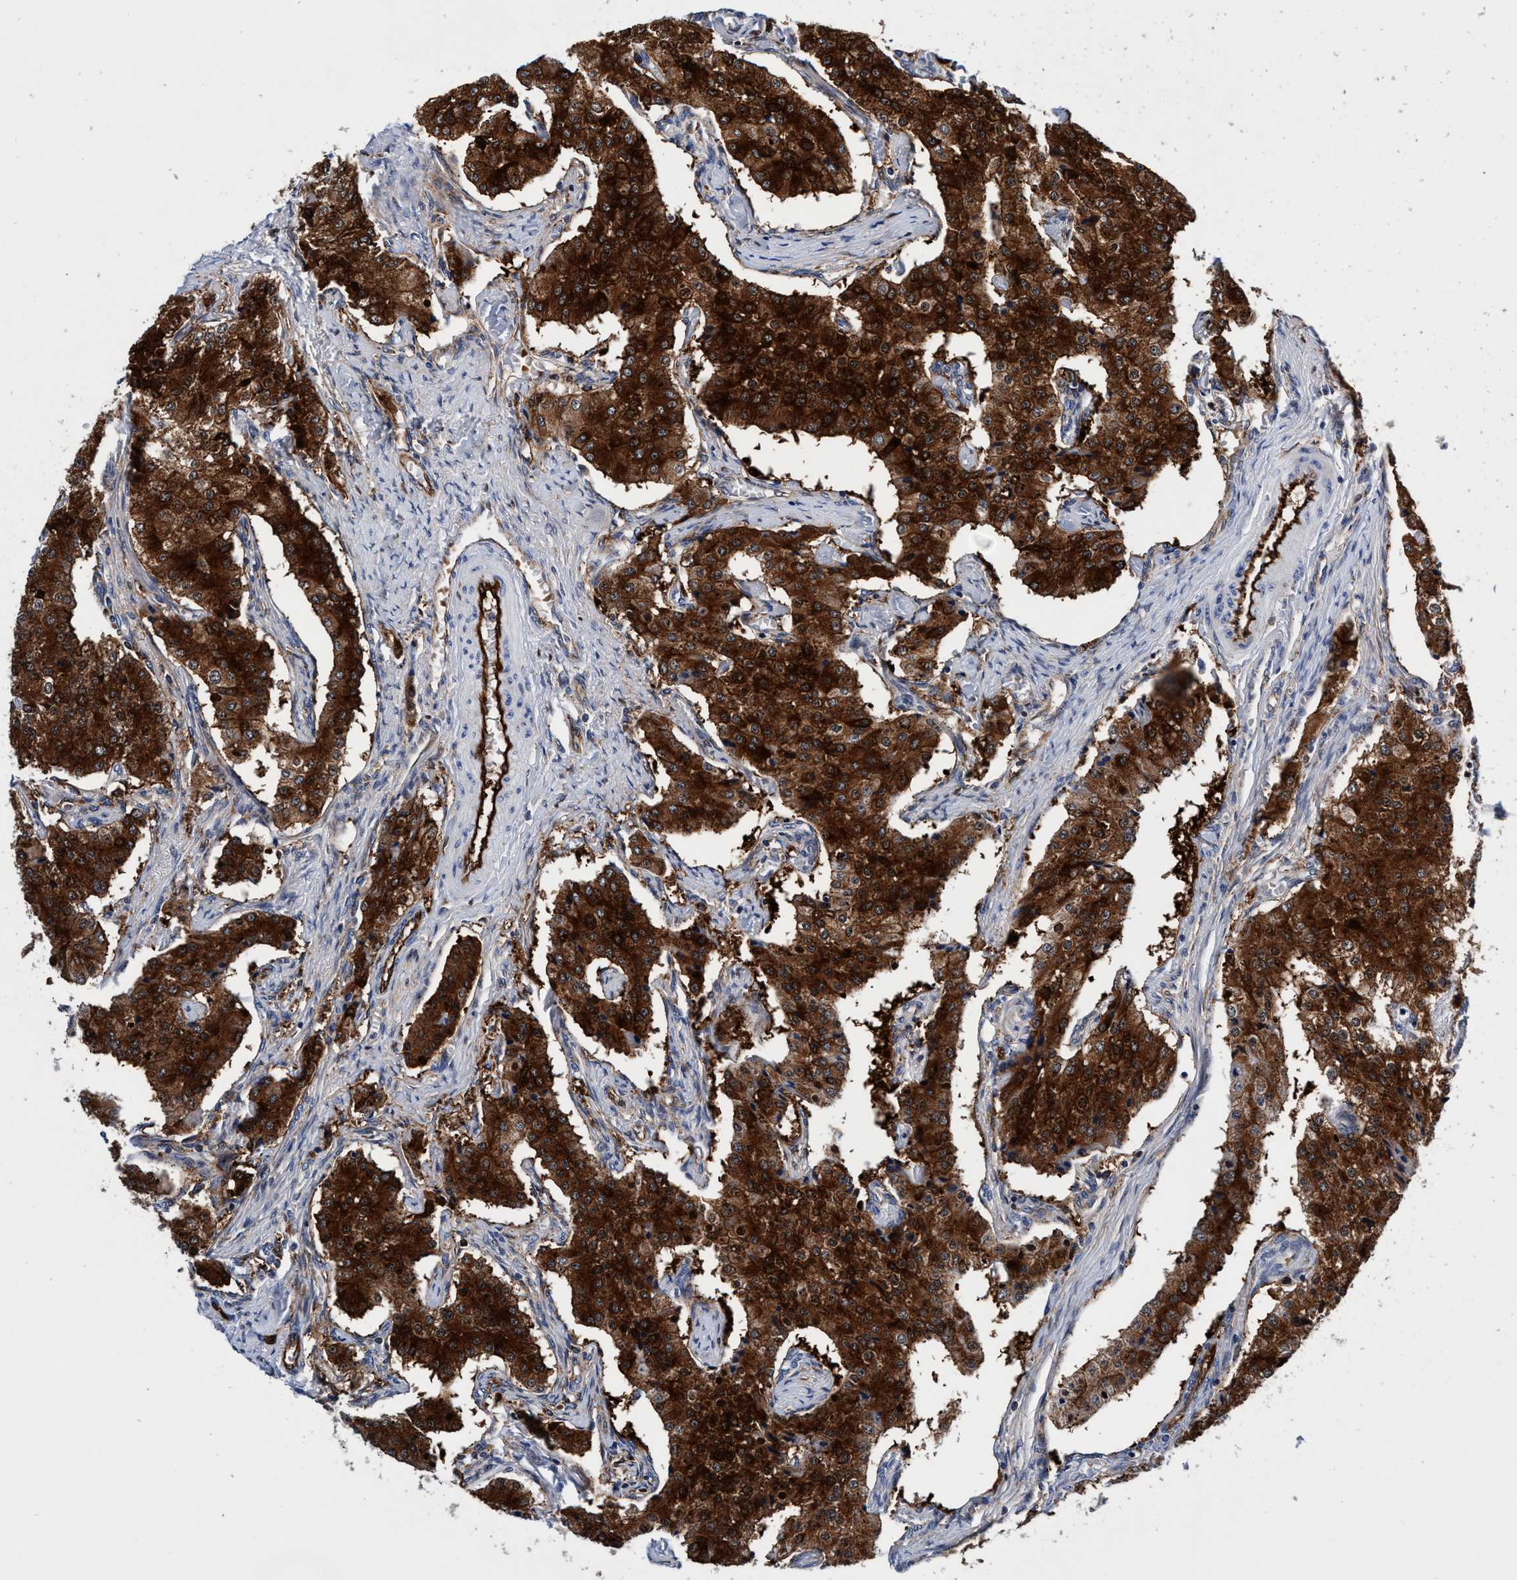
{"staining": {"intensity": "strong", "quantity": ">75%", "location": "cytoplasmic/membranous"}, "tissue": "carcinoid", "cell_type": "Tumor cells", "image_type": "cancer", "snomed": [{"axis": "morphology", "description": "Carcinoid, malignant, NOS"}, {"axis": "topography", "description": "Colon"}], "caption": "The image exhibits immunohistochemical staining of carcinoid (malignant). There is strong cytoplasmic/membranous staining is appreciated in approximately >75% of tumor cells.", "gene": "UBALD2", "patient": {"sex": "female", "age": 52}}